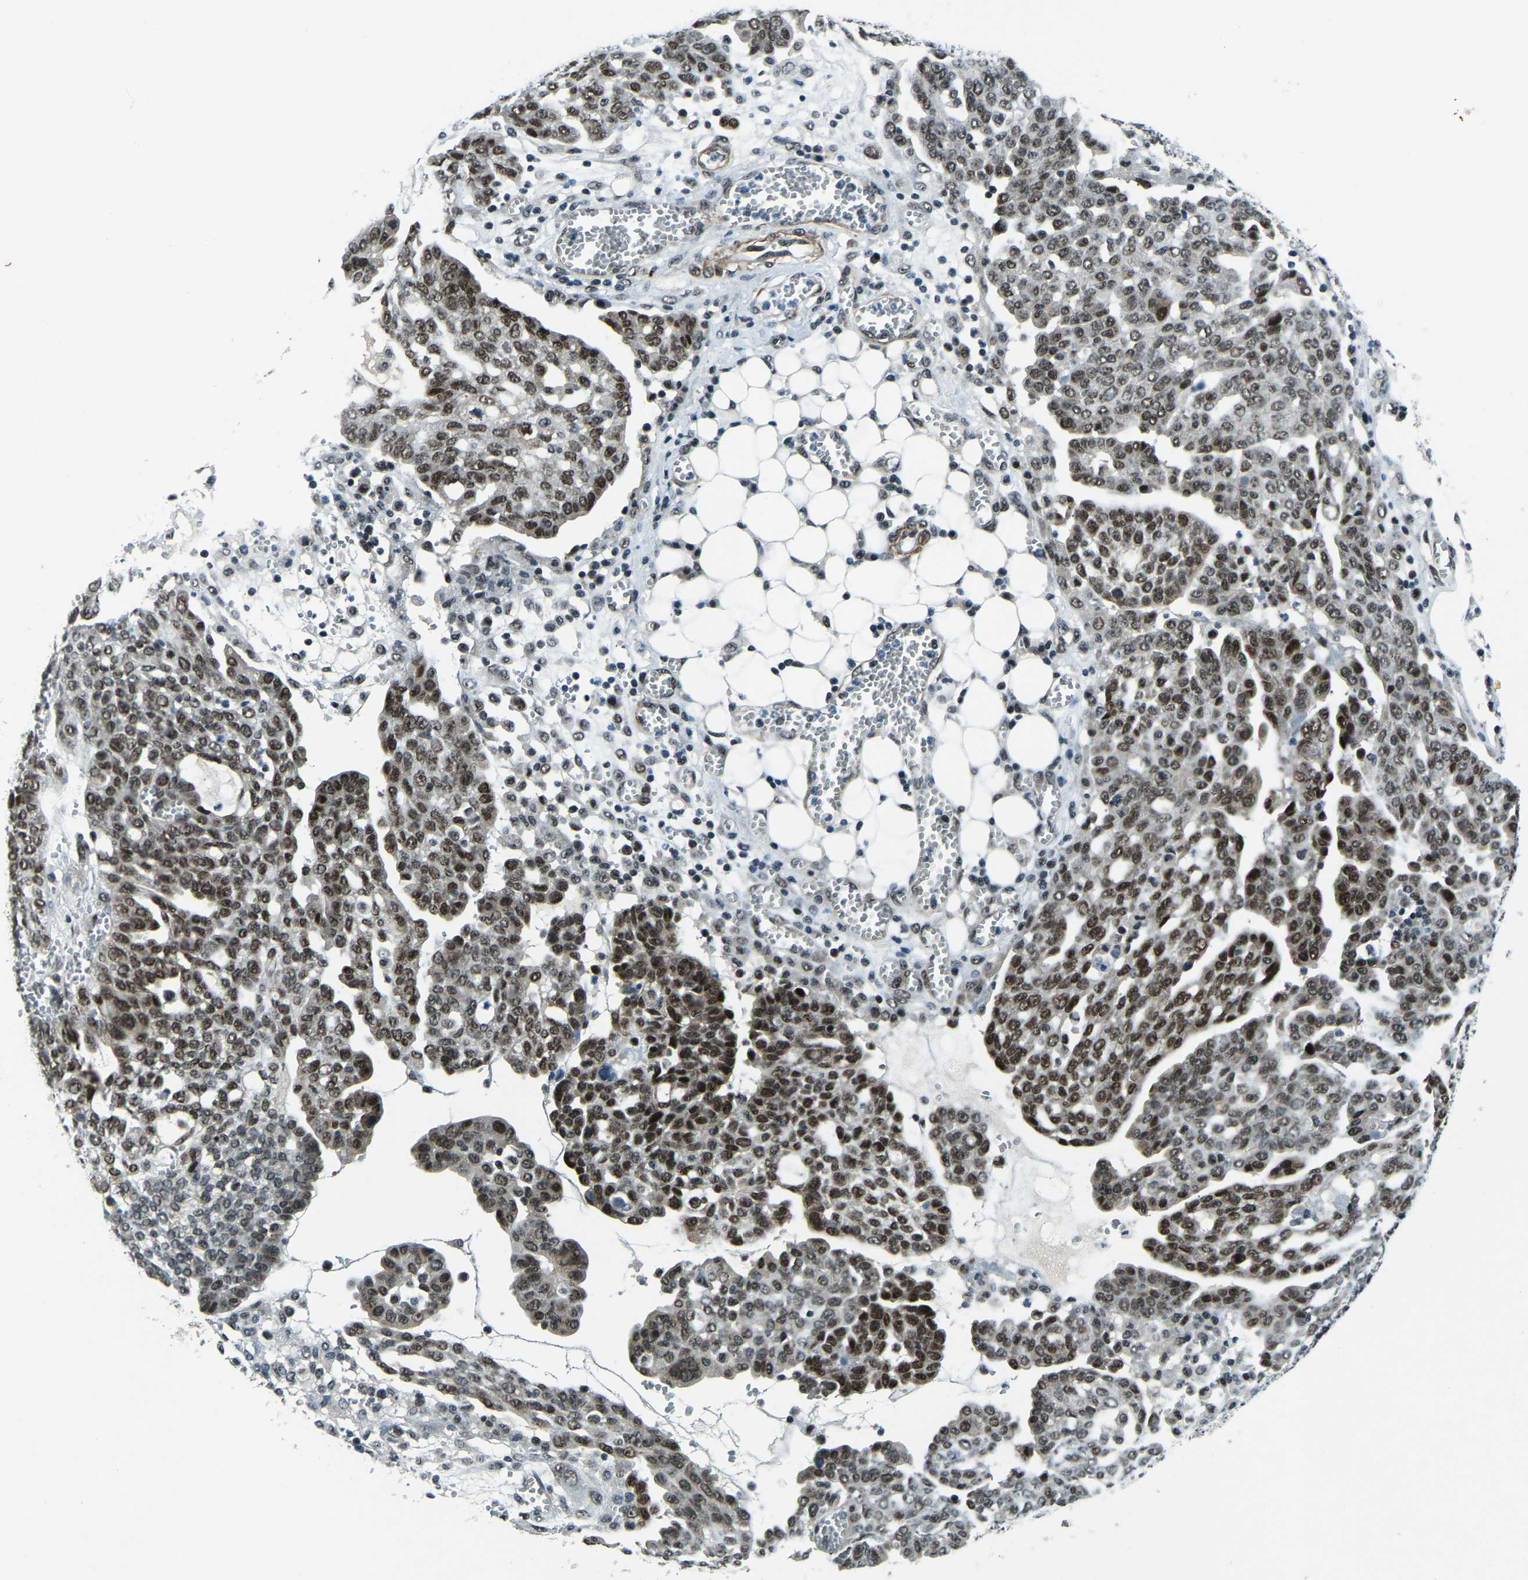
{"staining": {"intensity": "moderate", "quantity": ">75%", "location": "nuclear"}, "tissue": "ovarian cancer", "cell_type": "Tumor cells", "image_type": "cancer", "snomed": [{"axis": "morphology", "description": "Cystadenocarcinoma, serous, NOS"}, {"axis": "topography", "description": "Soft tissue"}, {"axis": "topography", "description": "Ovary"}], "caption": "Ovarian cancer stained with DAB (3,3'-diaminobenzidine) immunohistochemistry demonstrates medium levels of moderate nuclear expression in about >75% of tumor cells. Nuclei are stained in blue.", "gene": "PRCC", "patient": {"sex": "female", "age": 57}}